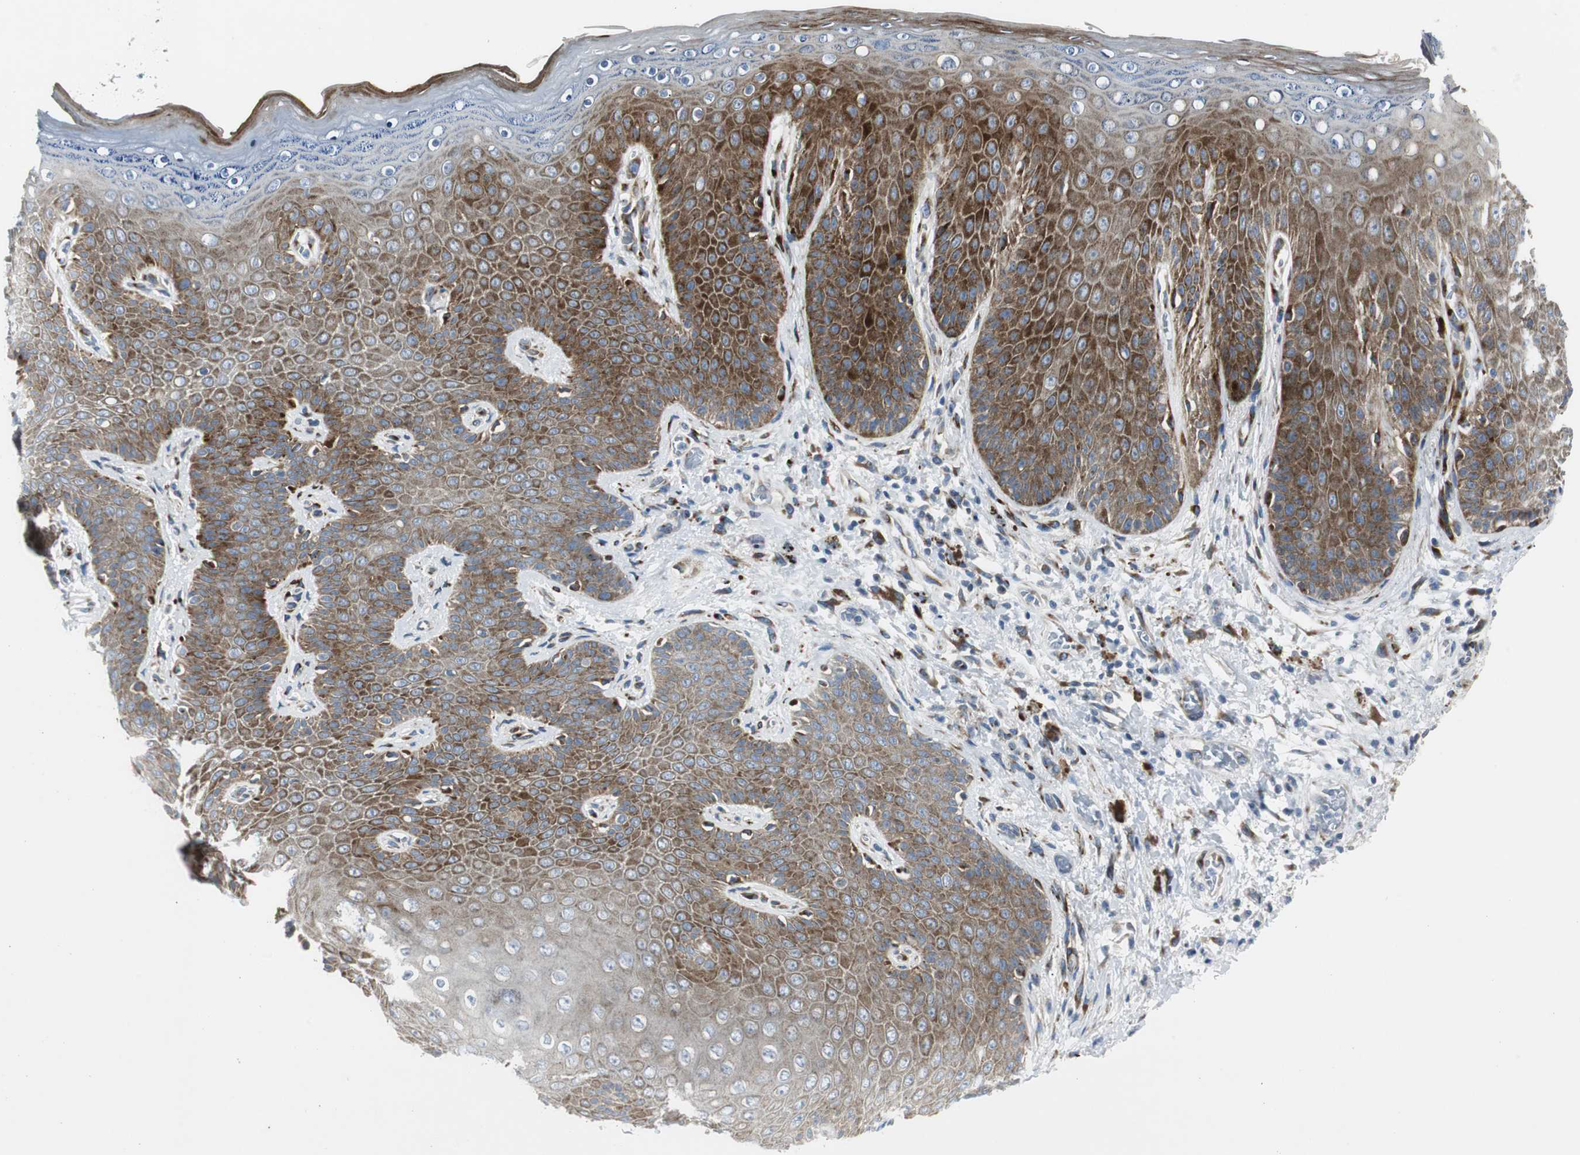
{"staining": {"intensity": "strong", "quantity": "25%-75%", "location": "cytoplasmic/membranous"}, "tissue": "skin", "cell_type": "Epidermal cells", "image_type": "normal", "snomed": [{"axis": "morphology", "description": "Normal tissue, NOS"}, {"axis": "topography", "description": "Anal"}], "caption": "Skin stained for a protein reveals strong cytoplasmic/membranous positivity in epidermal cells. The staining is performed using DAB (3,3'-diaminobenzidine) brown chromogen to label protein expression. The nuclei are counter-stained blue using hematoxylin.", "gene": "BBC3", "patient": {"sex": "female", "age": 46}}